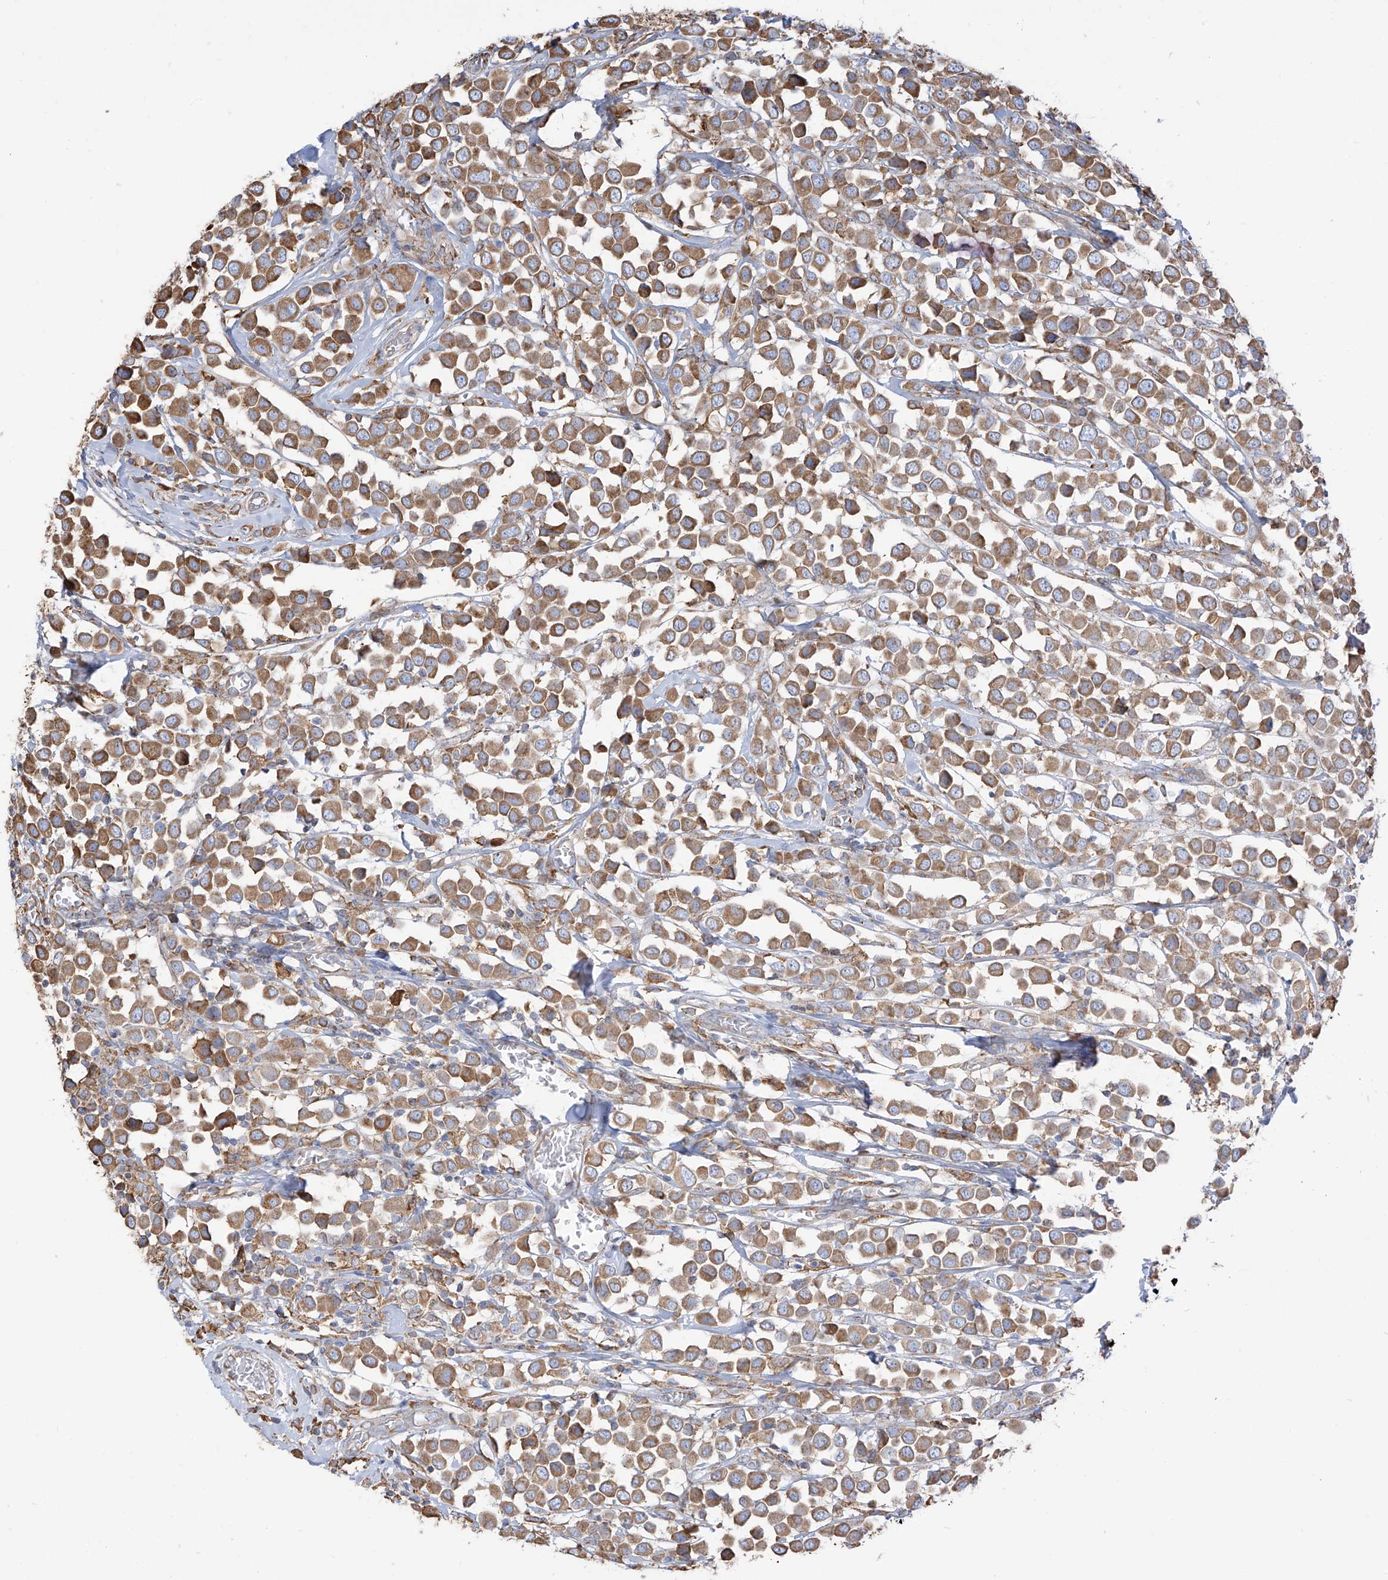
{"staining": {"intensity": "moderate", "quantity": ">75%", "location": "cytoplasmic/membranous"}, "tissue": "breast cancer", "cell_type": "Tumor cells", "image_type": "cancer", "snomed": [{"axis": "morphology", "description": "Duct carcinoma"}, {"axis": "topography", "description": "Breast"}], "caption": "Intraductal carcinoma (breast) stained with immunohistochemistry displays moderate cytoplasmic/membranous expression in about >75% of tumor cells.", "gene": "PDIA6", "patient": {"sex": "female", "age": 61}}